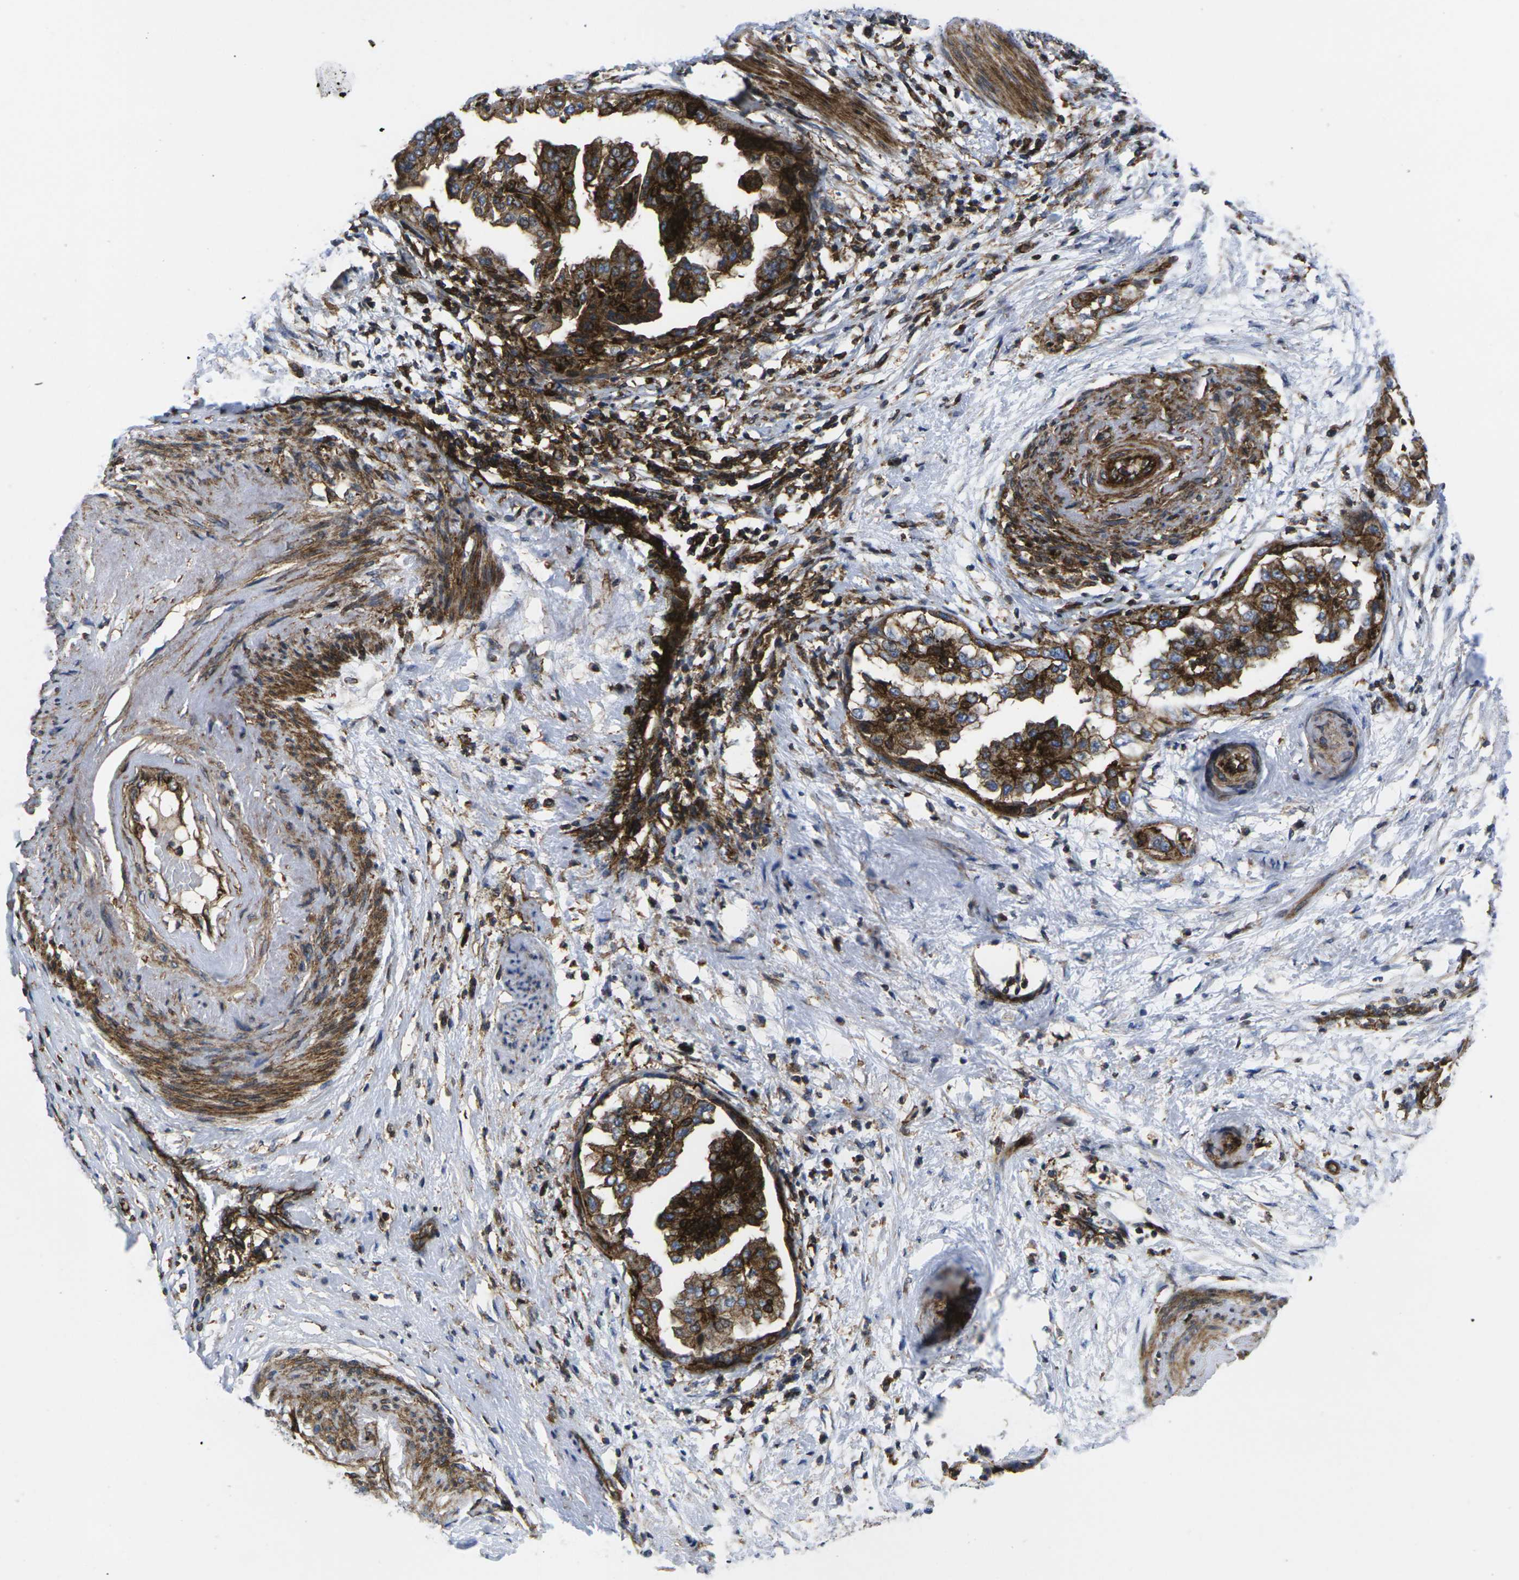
{"staining": {"intensity": "strong", "quantity": ">75%", "location": "cytoplasmic/membranous"}, "tissue": "endometrial cancer", "cell_type": "Tumor cells", "image_type": "cancer", "snomed": [{"axis": "morphology", "description": "Adenocarcinoma, NOS"}, {"axis": "topography", "description": "Endometrium"}], "caption": "IHC (DAB (3,3'-diaminobenzidine)) staining of endometrial adenocarcinoma reveals strong cytoplasmic/membranous protein staining in about >75% of tumor cells.", "gene": "IQGAP1", "patient": {"sex": "female", "age": 85}}